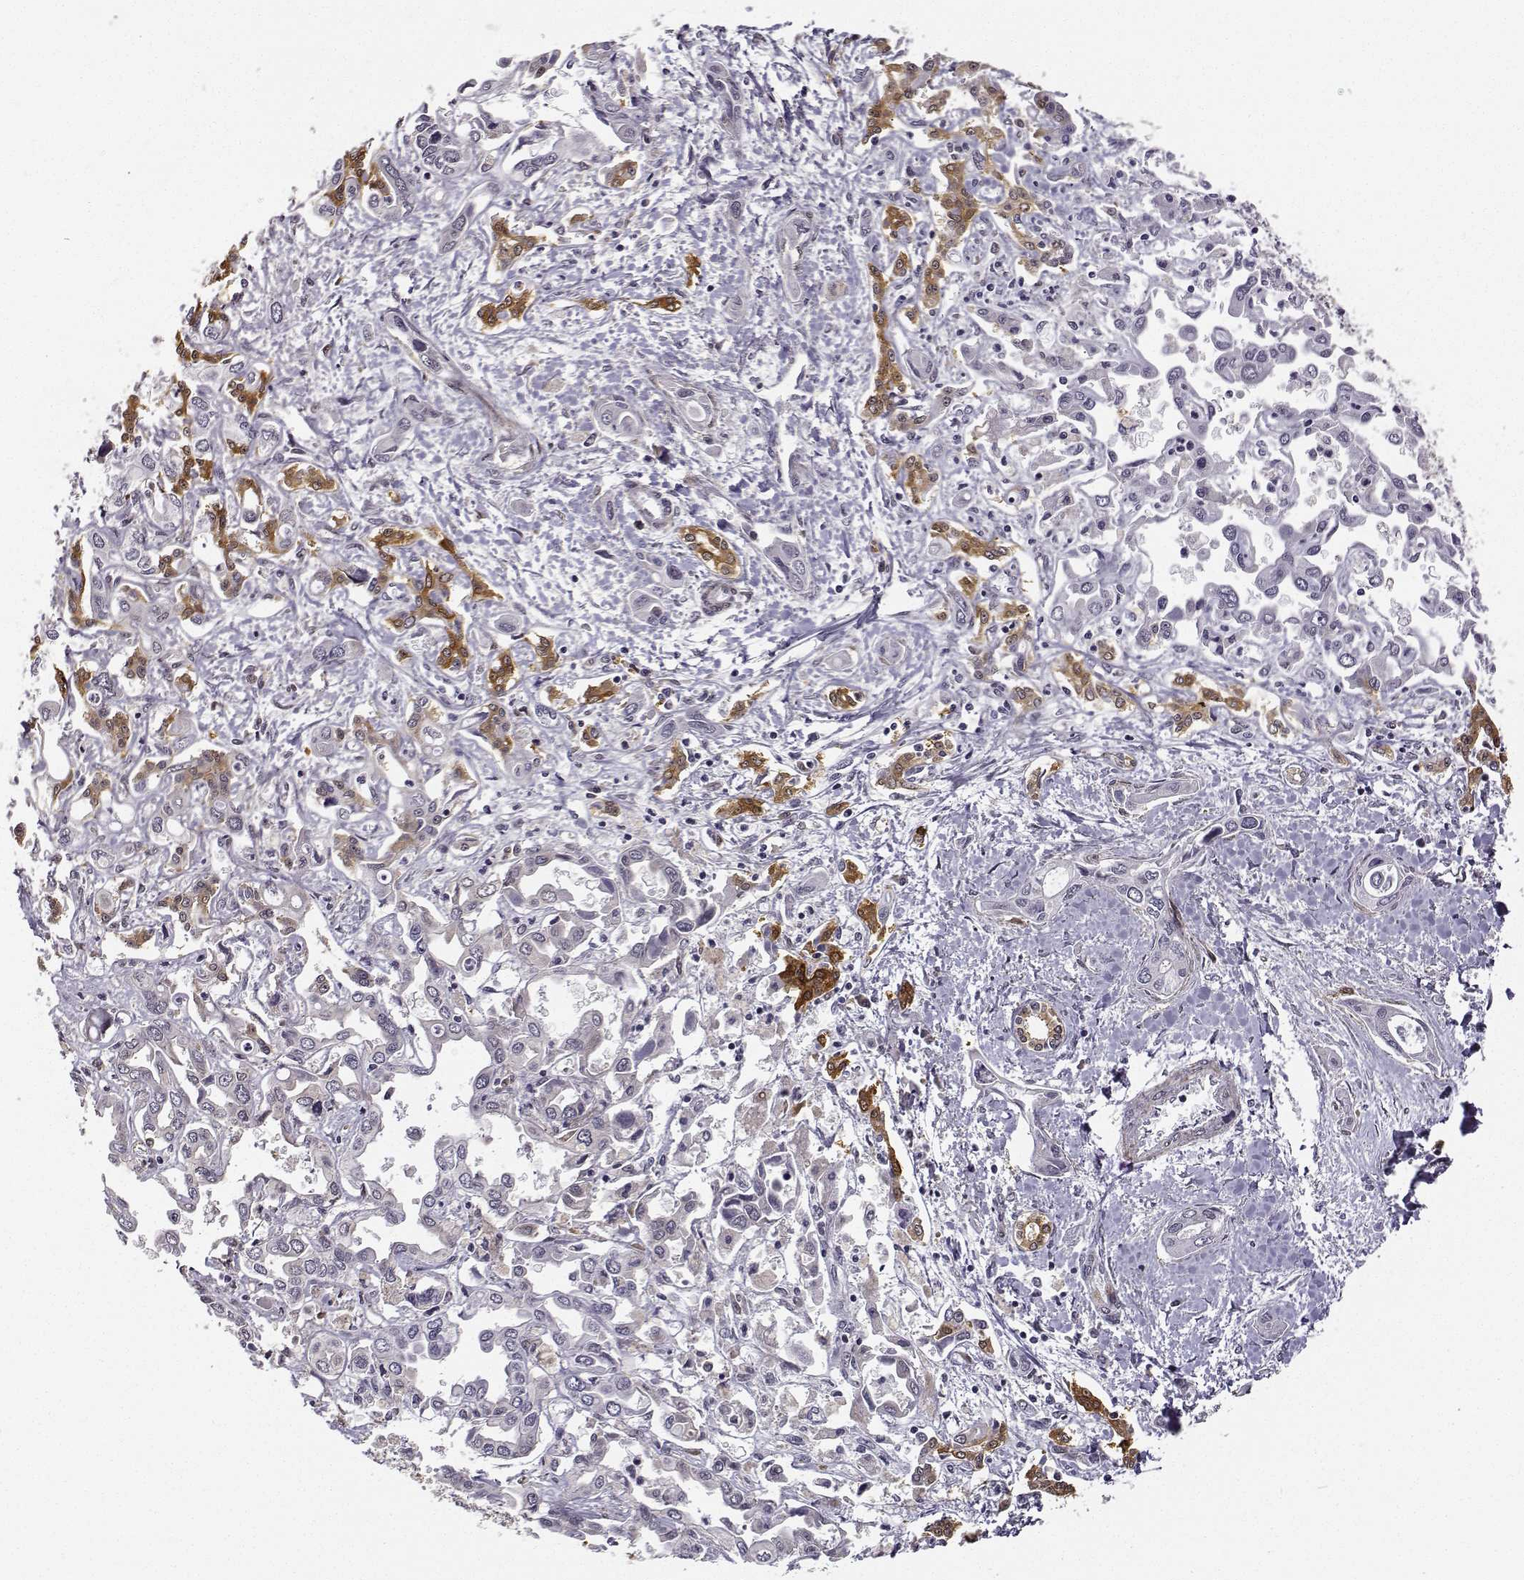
{"staining": {"intensity": "negative", "quantity": "none", "location": "none"}, "tissue": "liver cancer", "cell_type": "Tumor cells", "image_type": "cancer", "snomed": [{"axis": "morphology", "description": "Cholangiocarcinoma"}, {"axis": "topography", "description": "Liver"}], "caption": "The photomicrograph shows no staining of tumor cells in liver cholangiocarcinoma.", "gene": "PHGDH", "patient": {"sex": "female", "age": 64}}